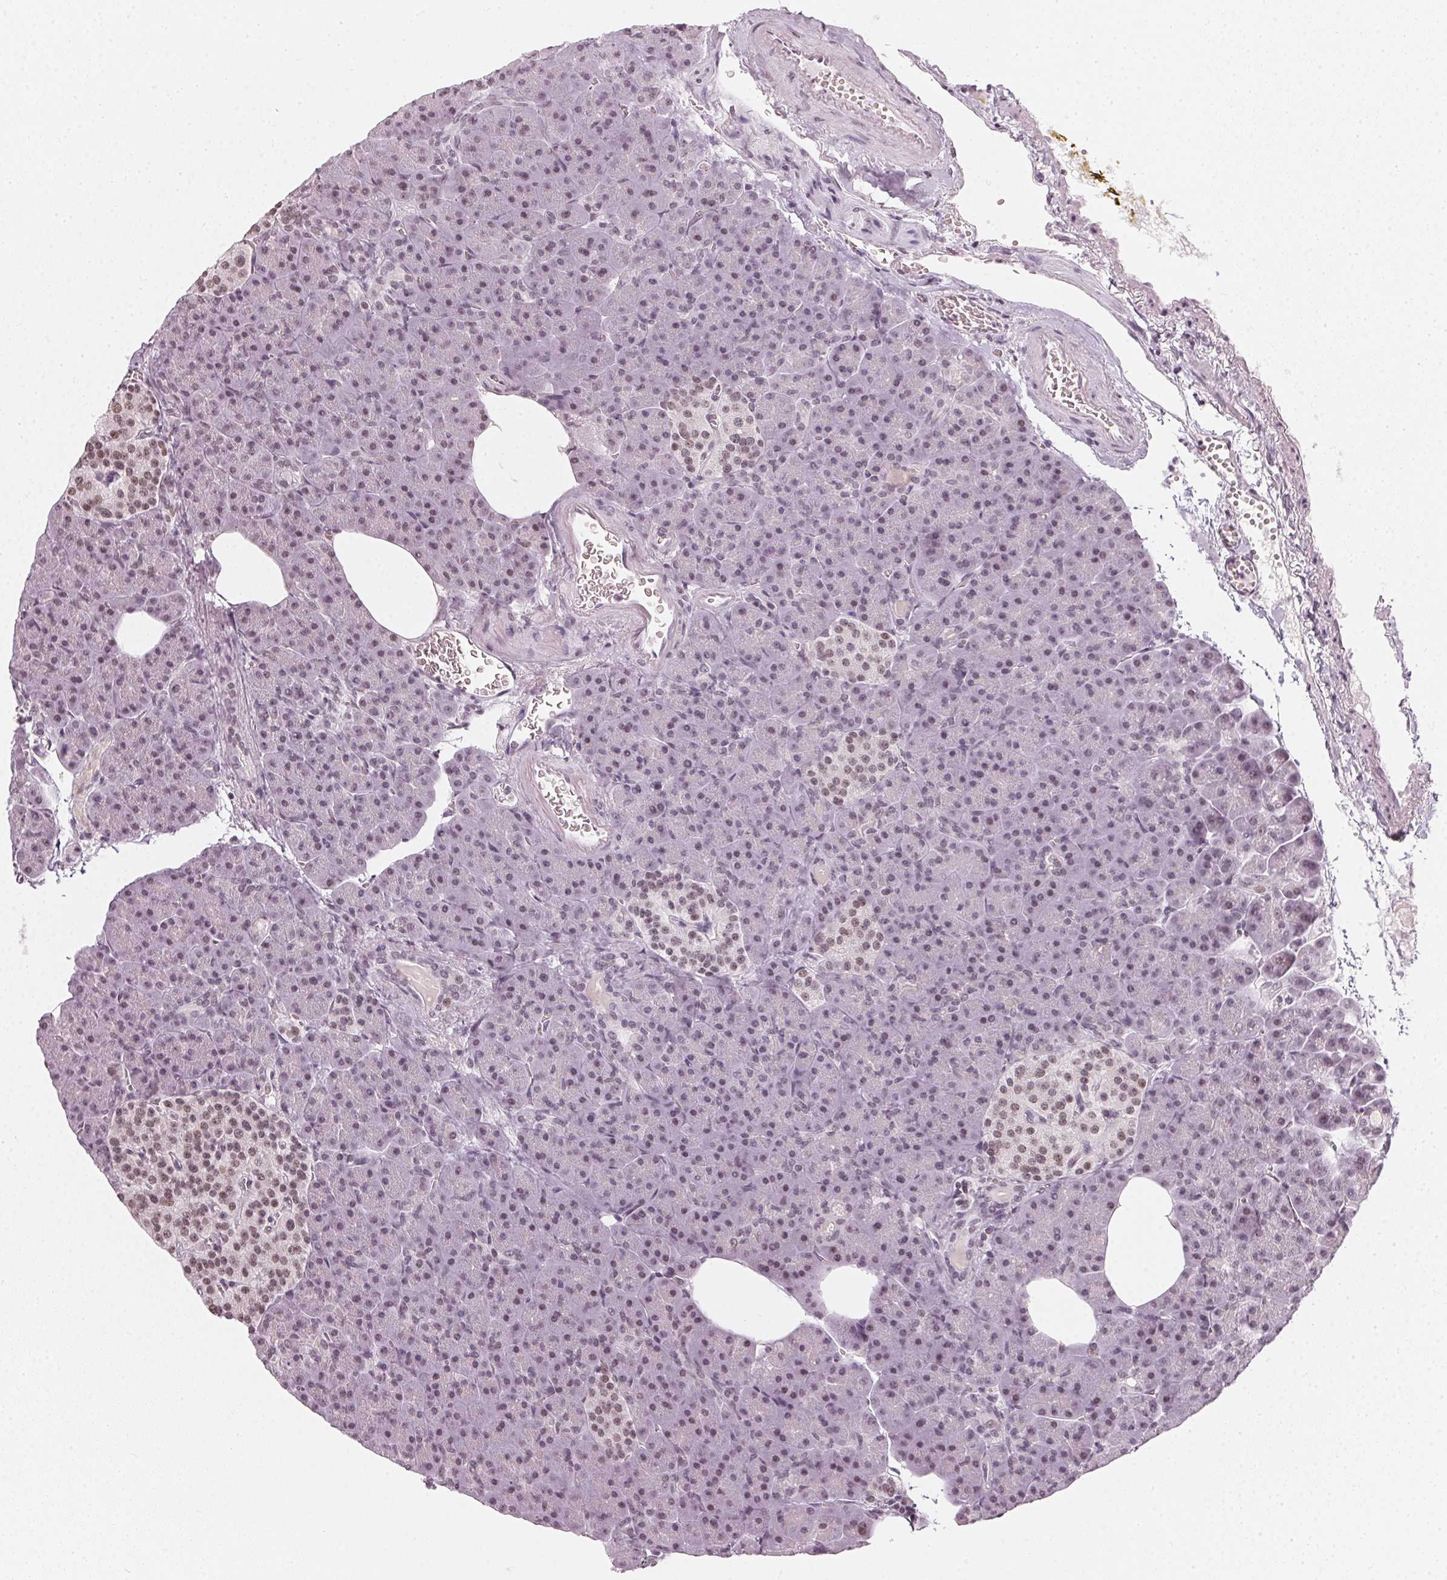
{"staining": {"intensity": "weak", "quantity": "<25%", "location": "nuclear"}, "tissue": "pancreas", "cell_type": "Exocrine glandular cells", "image_type": "normal", "snomed": [{"axis": "morphology", "description": "Normal tissue, NOS"}, {"axis": "topography", "description": "Pancreas"}], "caption": "Protein analysis of normal pancreas shows no significant expression in exocrine glandular cells. (Immunohistochemistry (ihc), brightfield microscopy, high magnification).", "gene": "DNAJC6", "patient": {"sex": "female", "age": 74}}